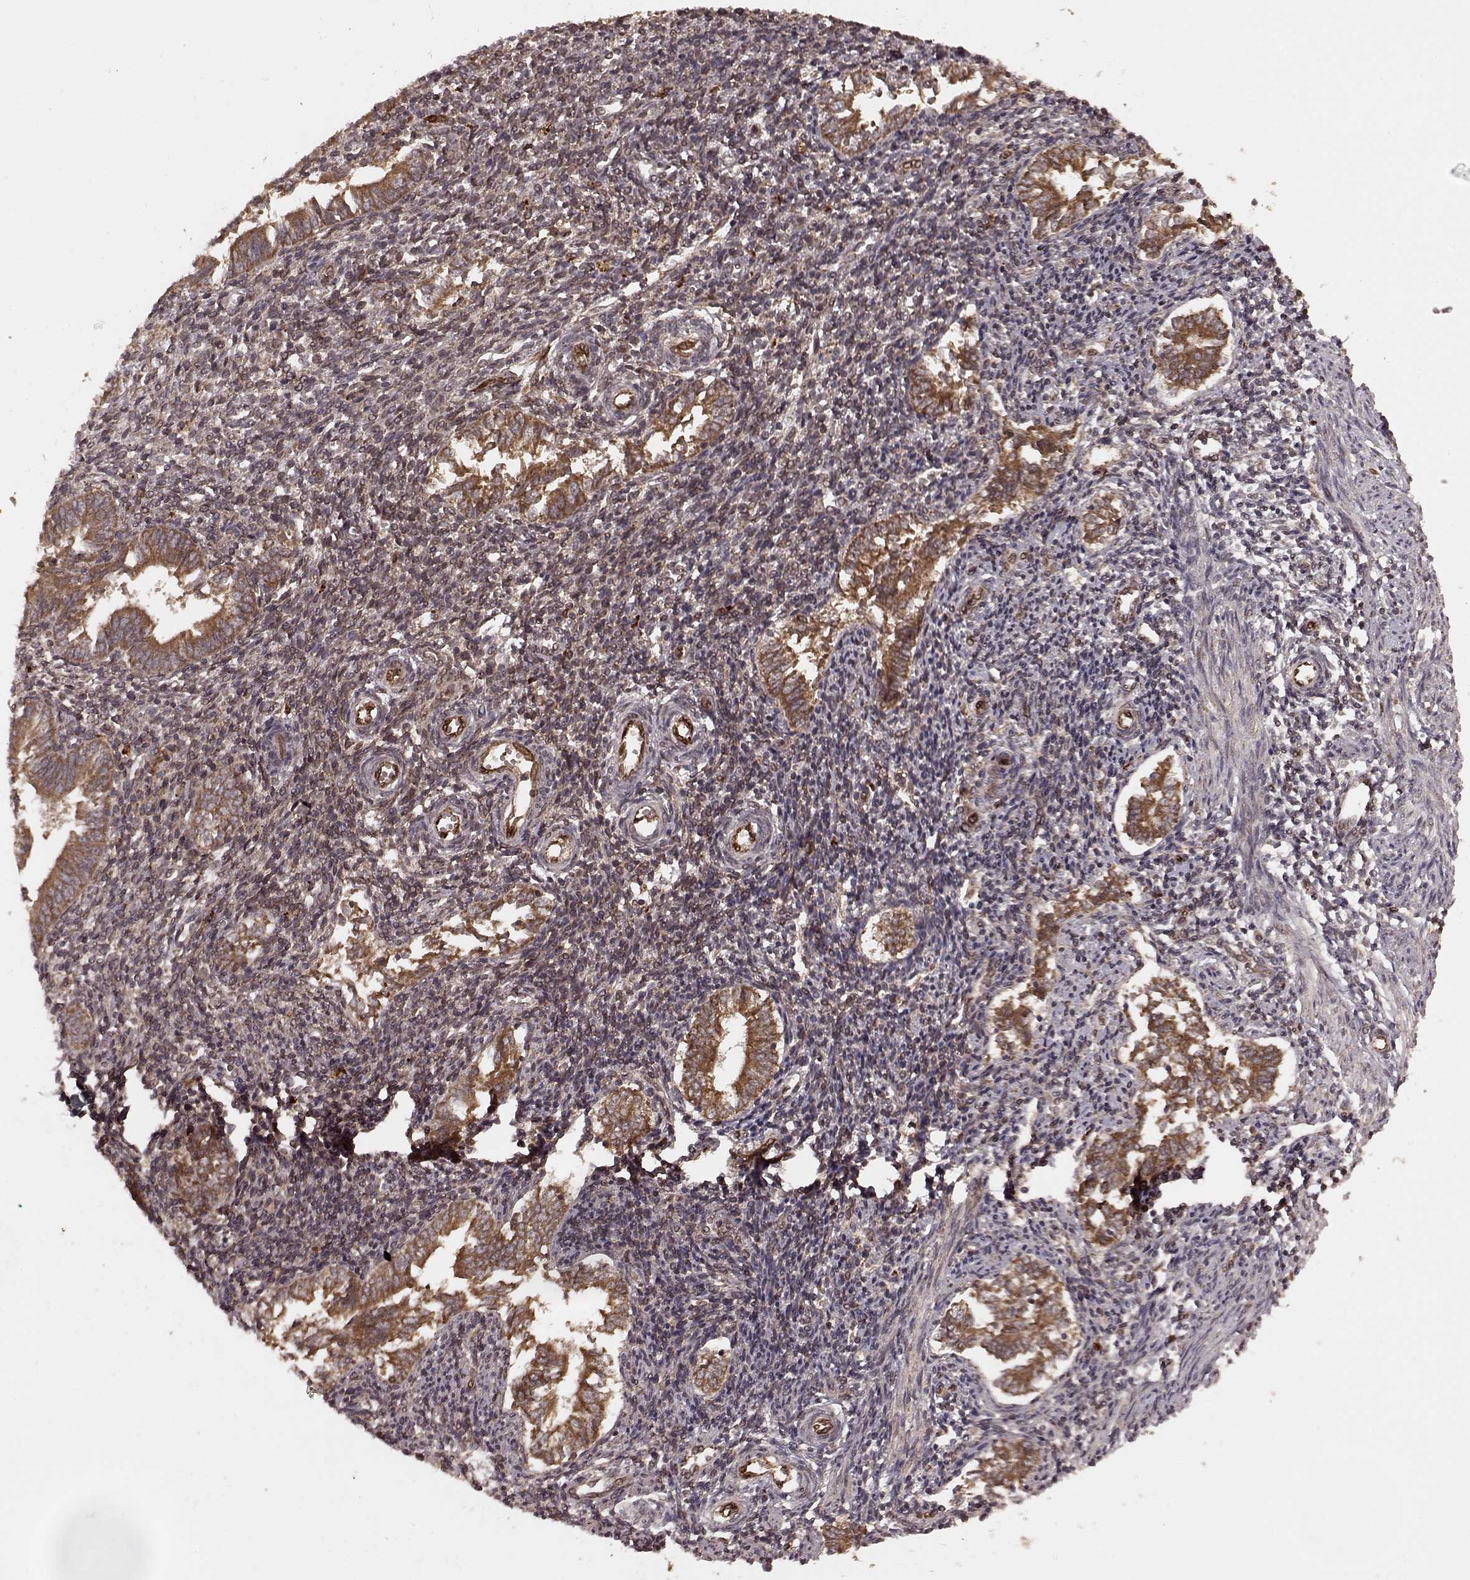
{"staining": {"intensity": "weak", "quantity": ">75%", "location": "cytoplasmic/membranous"}, "tissue": "endometrium", "cell_type": "Cells in endometrial stroma", "image_type": "normal", "snomed": [{"axis": "morphology", "description": "Normal tissue, NOS"}, {"axis": "topography", "description": "Endometrium"}], "caption": "Brown immunohistochemical staining in benign endometrium displays weak cytoplasmic/membranous positivity in about >75% of cells in endometrial stroma. (DAB IHC with brightfield microscopy, high magnification).", "gene": "AGPAT1", "patient": {"sex": "female", "age": 25}}